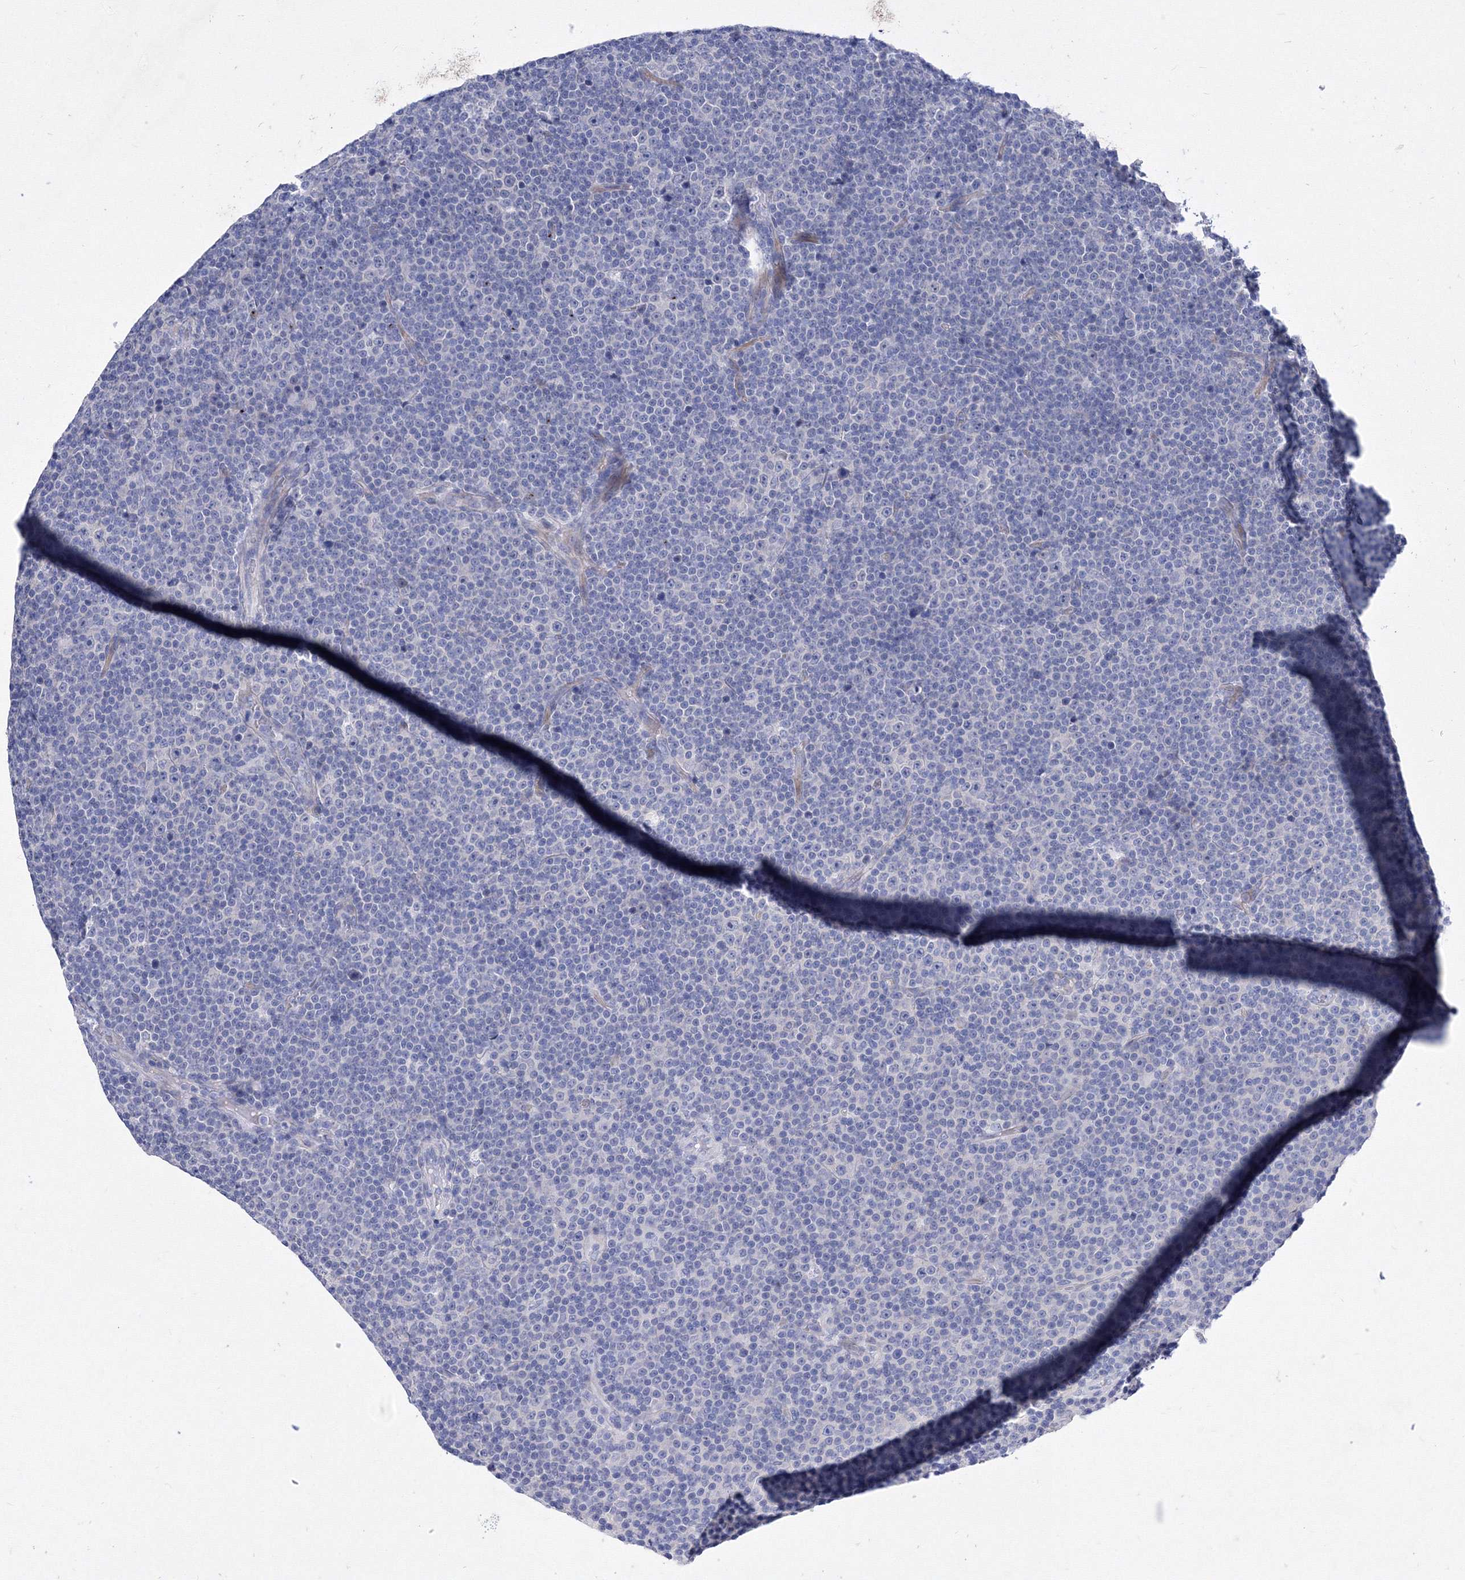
{"staining": {"intensity": "negative", "quantity": "none", "location": "none"}, "tissue": "lymphoma", "cell_type": "Tumor cells", "image_type": "cancer", "snomed": [{"axis": "morphology", "description": "Malignant lymphoma, non-Hodgkin's type, Low grade"}, {"axis": "topography", "description": "Lymph node"}], "caption": "Low-grade malignant lymphoma, non-Hodgkin's type stained for a protein using immunohistochemistry exhibits no staining tumor cells.", "gene": "GPN1", "patient": {"sex": "female", "age": 67}}